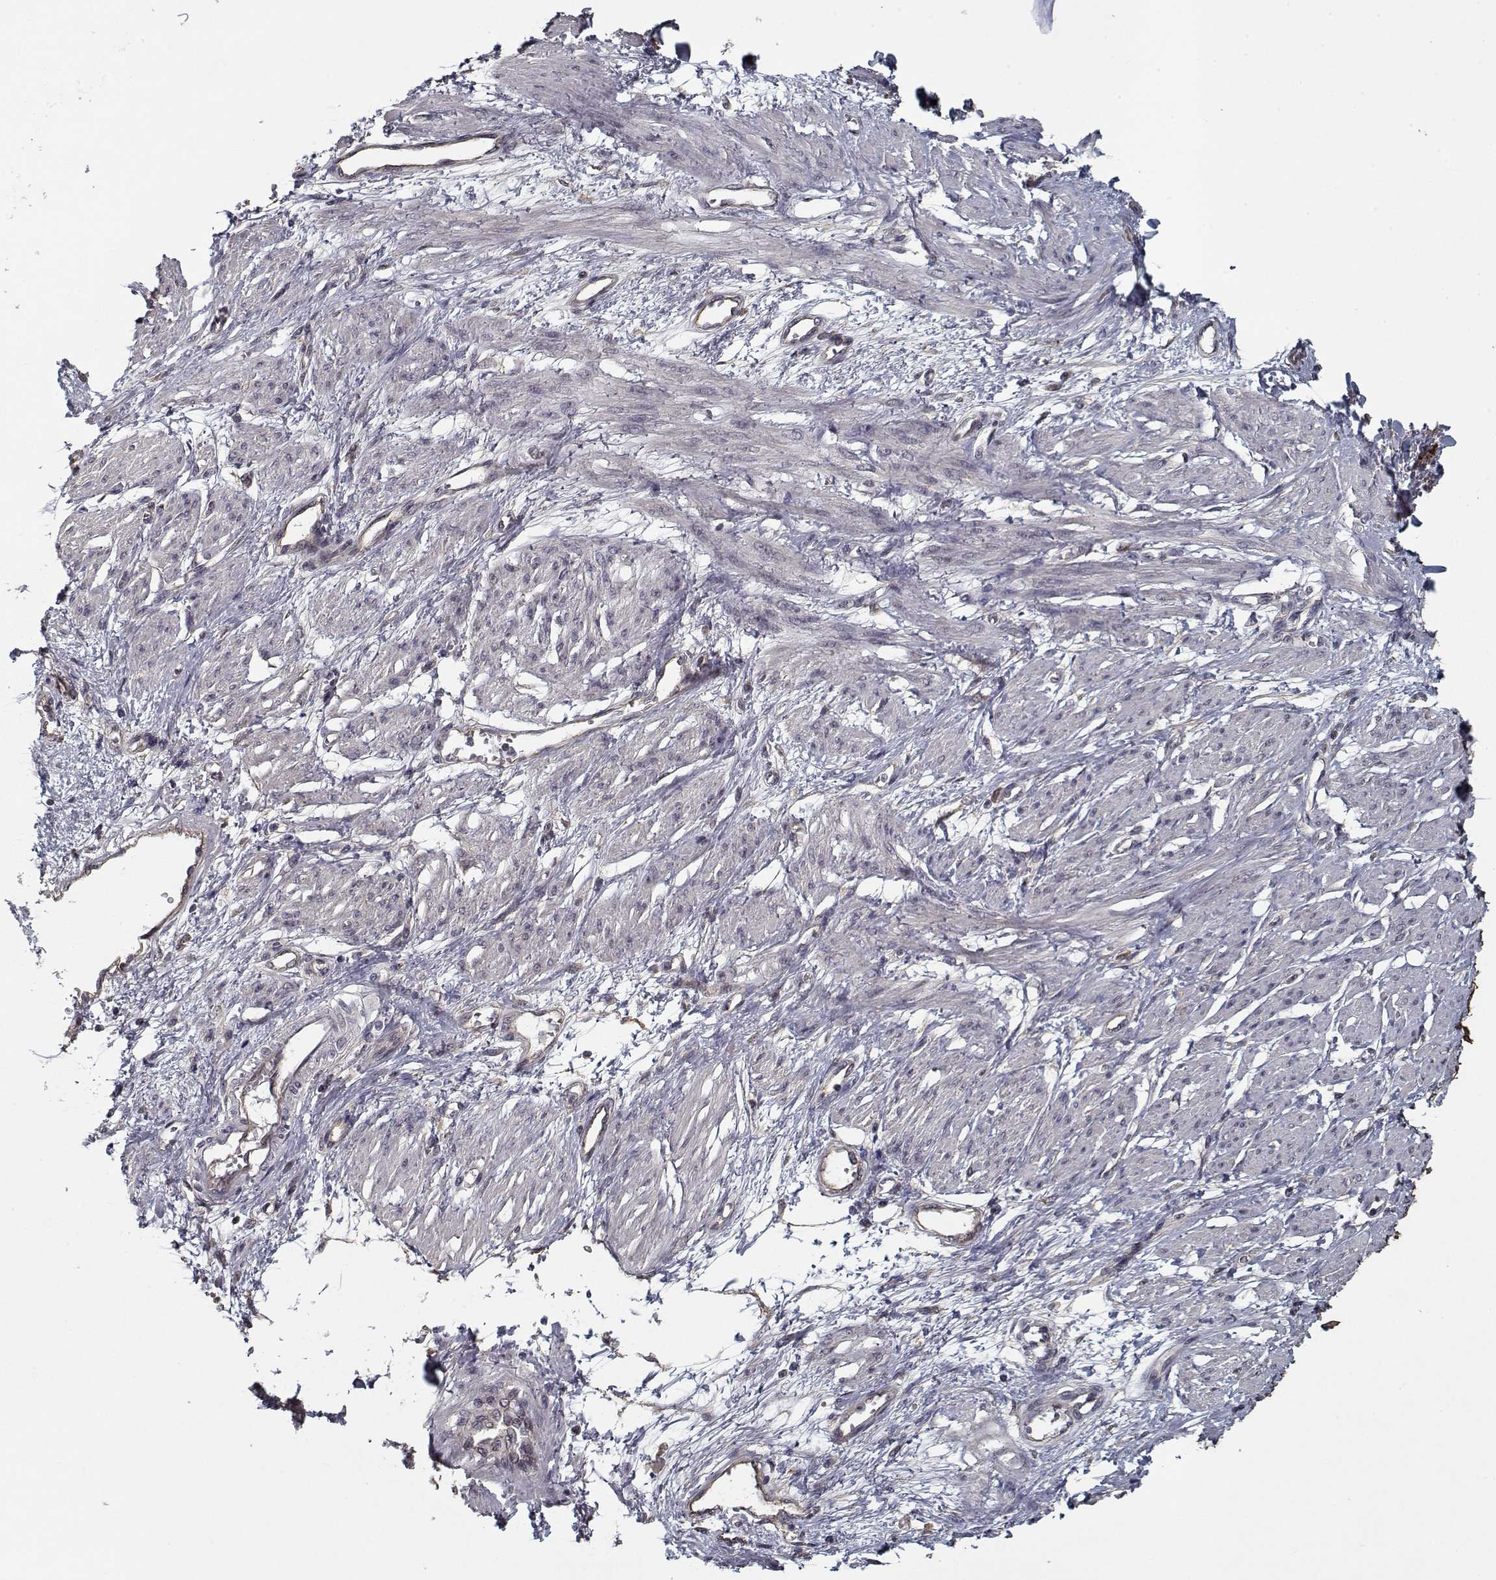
{"staining": {"intensity": "negative", "quantity": "none", "location": "none"}, "tissue": "smooth muscle", "cell_type": "Smooth muscle cells", "image_type": "normal", "snomed": [{"axis": "morphology", "description": "Normal tissue, NOS"}, {"axis": "topography", "description": "Smooth muscle"}, {"axis": "topography", "description": "Uterus"}], "caption": "Smooth muscle cells are negative for brown protein staining in unremarkable smooth muscle.", "gene": "NLK", "patient": {"sex": "female", "age": 39}}